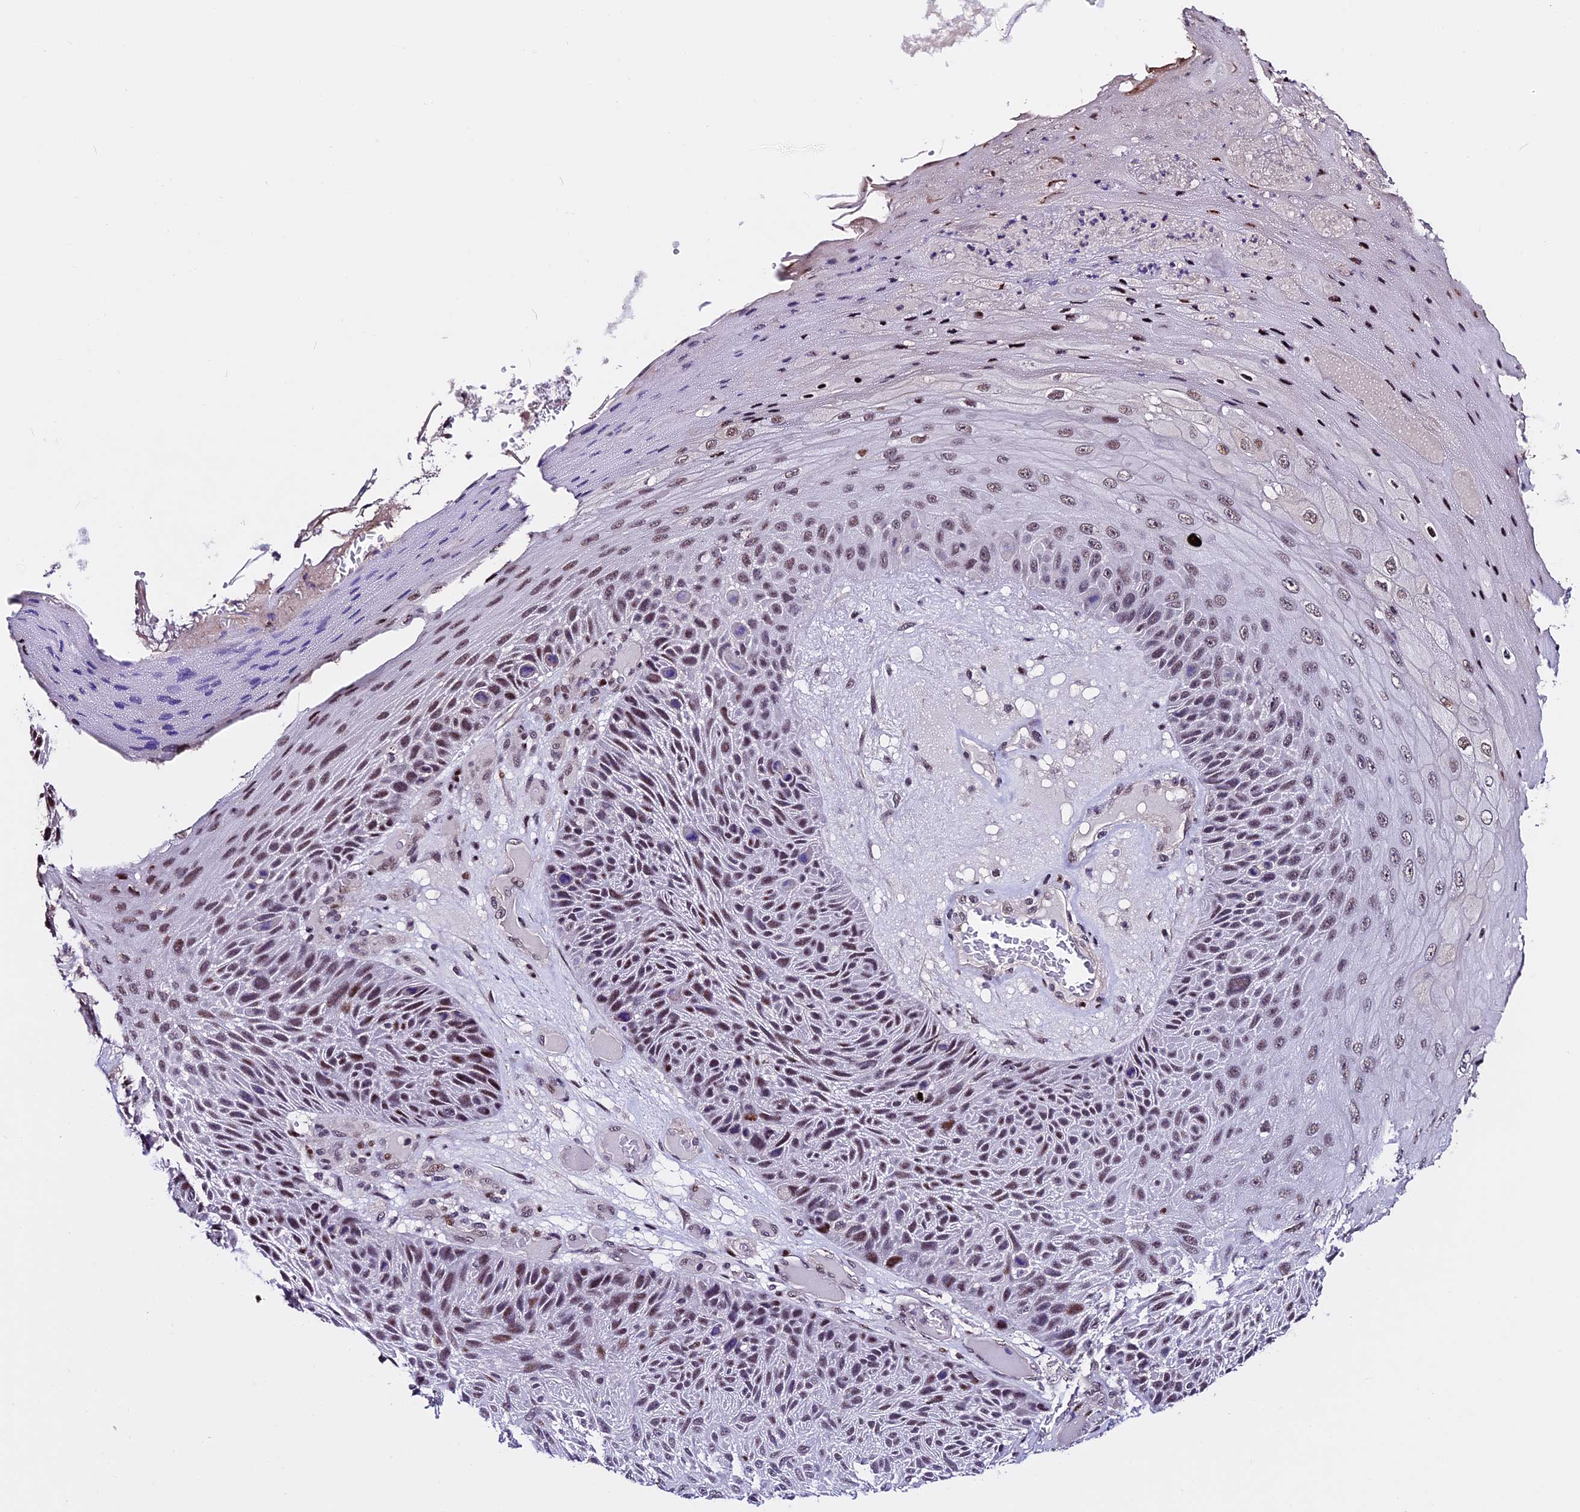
{"staining": {"intensity": "moderate", "quantity": "25%-75%", "location": "nuclear"}, "tissue": "skin cancer", "cell_type": "Tumor cells", "image_type": "cancer", "snomed": [{"axis": "morphology", "description": "Squamous cell carcinoma, NOS"}, {"axis": "topography", "description": "Skin"}], "caption": "Immunohistochemical staining of human skin cancer reveals medium levels of moderate nuclear positivity in about 25%-75% of tumor cells.", "gene": "TCP11L2", "patient": {"sex": "female", "age": 88}}